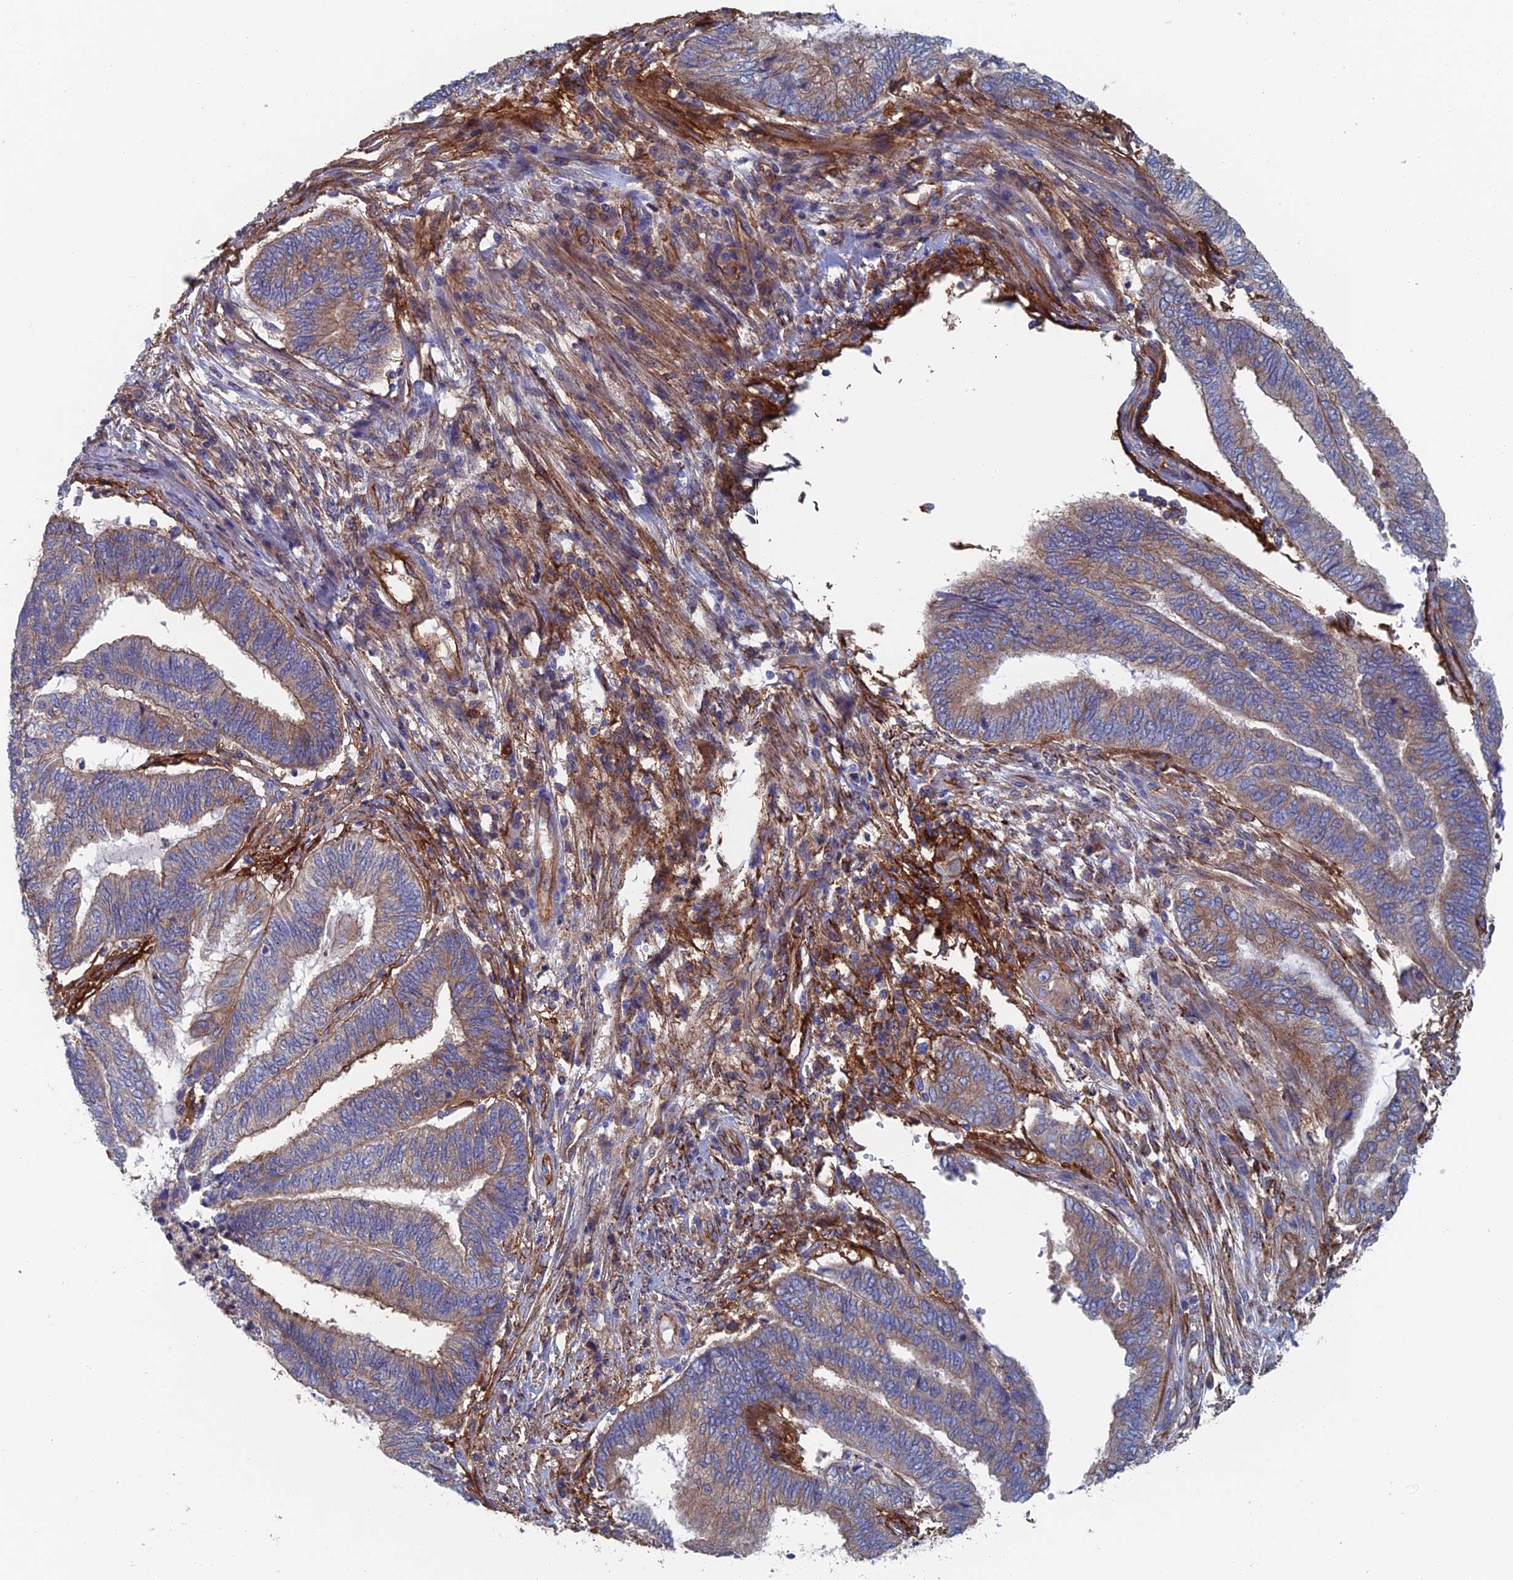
{"staining": {"intensity": "moderate", "quantity": "25%-75%", "location": "cytoplasmic/membranous"}, "tissue": "endometrial cancer", "cell_type": "Tumor cells", "image_type": "cancer", "snomed": [{"axis": "morphology", "description": "Adenocarcinoma, NOS"}, {"axis": "topography", "description": "Uterus"}, {"axis": "topography", "description": "Endometrium"}], "caption": "DAB immunohistochemical staining of endometrial adenocarcinoma reveals moderate cytoplasmic/membranous protein positivity in about 25%-75% of tumor cells.", "gene": "SNX11", "patient": {"sex": "female", "age": 70}}